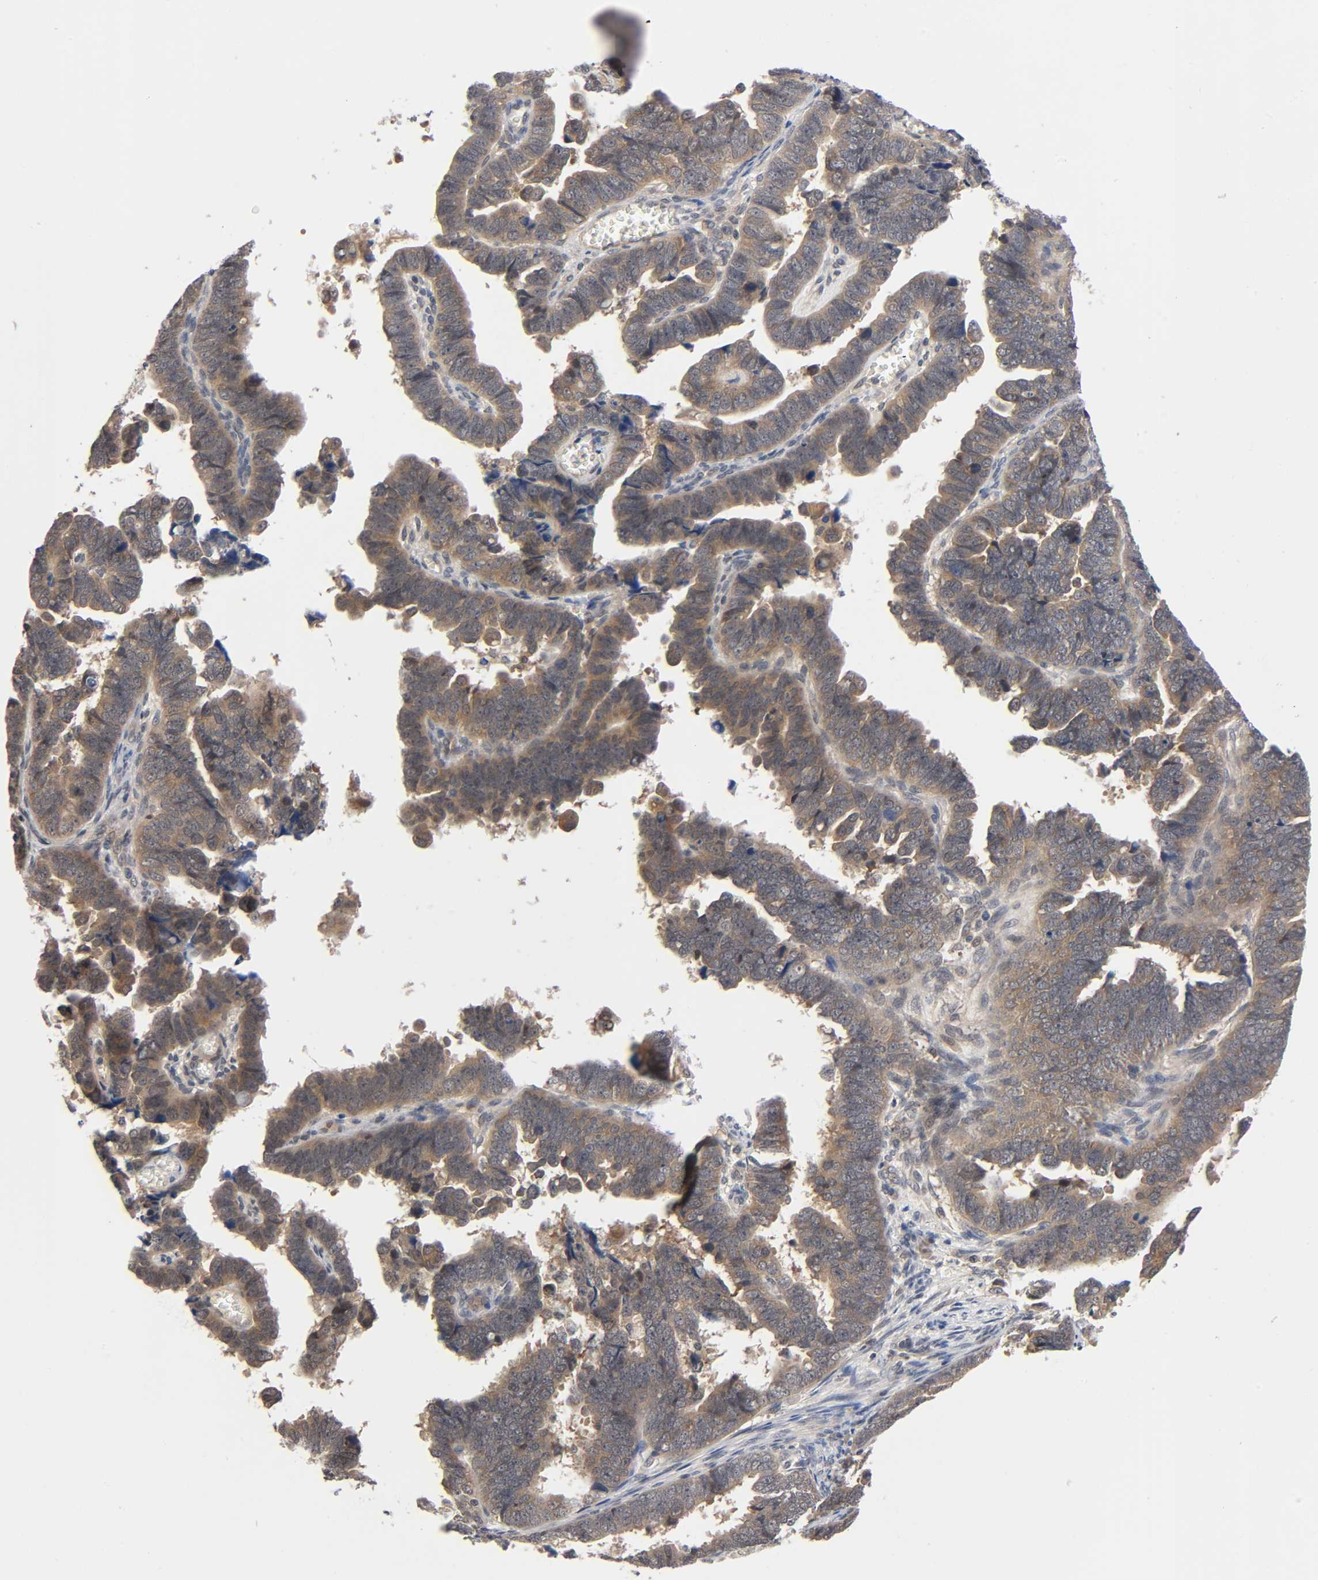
{"staining": {"intensity": "weak", "quantity": ">75%", "location": "cytoplasmic/membranous"}, "tissue": "endometrial cancer", "cell_type": "Tumor cells", "image_type": "cancer", "snomed": [{"axis": "morphology", "description": "Adenocarcinoma, NOS"}, {"axis": "topography", "description": "Endometrium"}], "caption": "A low amount of weak cytoplasmic/membranous staining is present in approximately >75% of tumor cells in adenocarcinoma (endometrial) tissue.", "gene": "PRKAB1", "patient": {"sex": "female", "age": 75}}